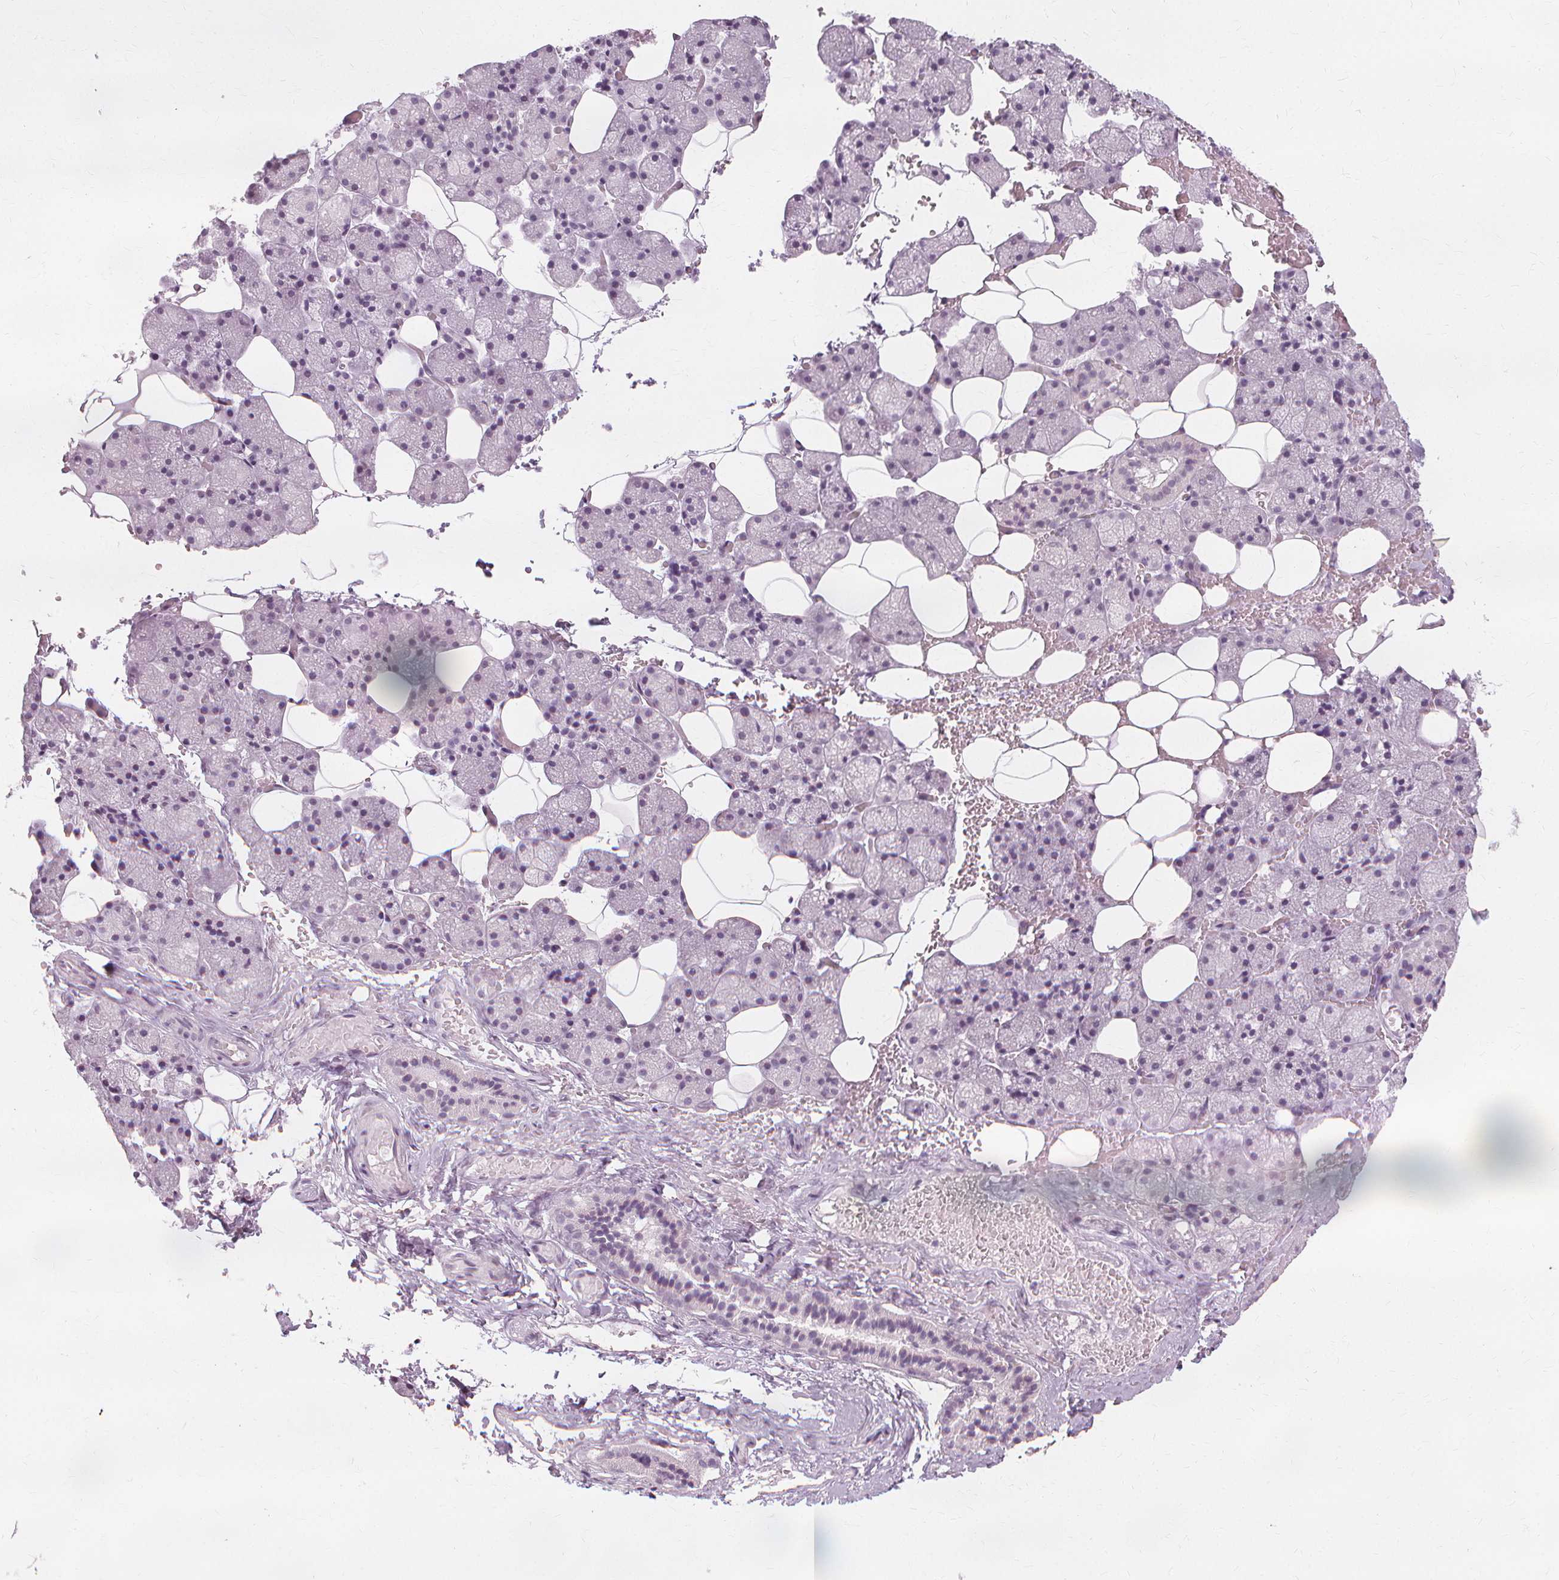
{"staining": {"intensity": "negative", "quantity": "none", "location": "none"}, "tissue": "salivary gland", "cell_type": "Glandular cells", "image_type": "normal", "snomed": [{"axis": "morphology", "description": "Normal tissue, NOS"}, {"axis": "topography", "description": "Salivary gland"}, {"axis": "topography", "description": "Peripheral nerve tissue"}], "caption": "A high-resolution image shows IHC staining of normal salivary gland, which demonstrates no significant expression in glandular cells.", "gene": "NXPE1", "patient": {"sex": "male", "age": 38}}